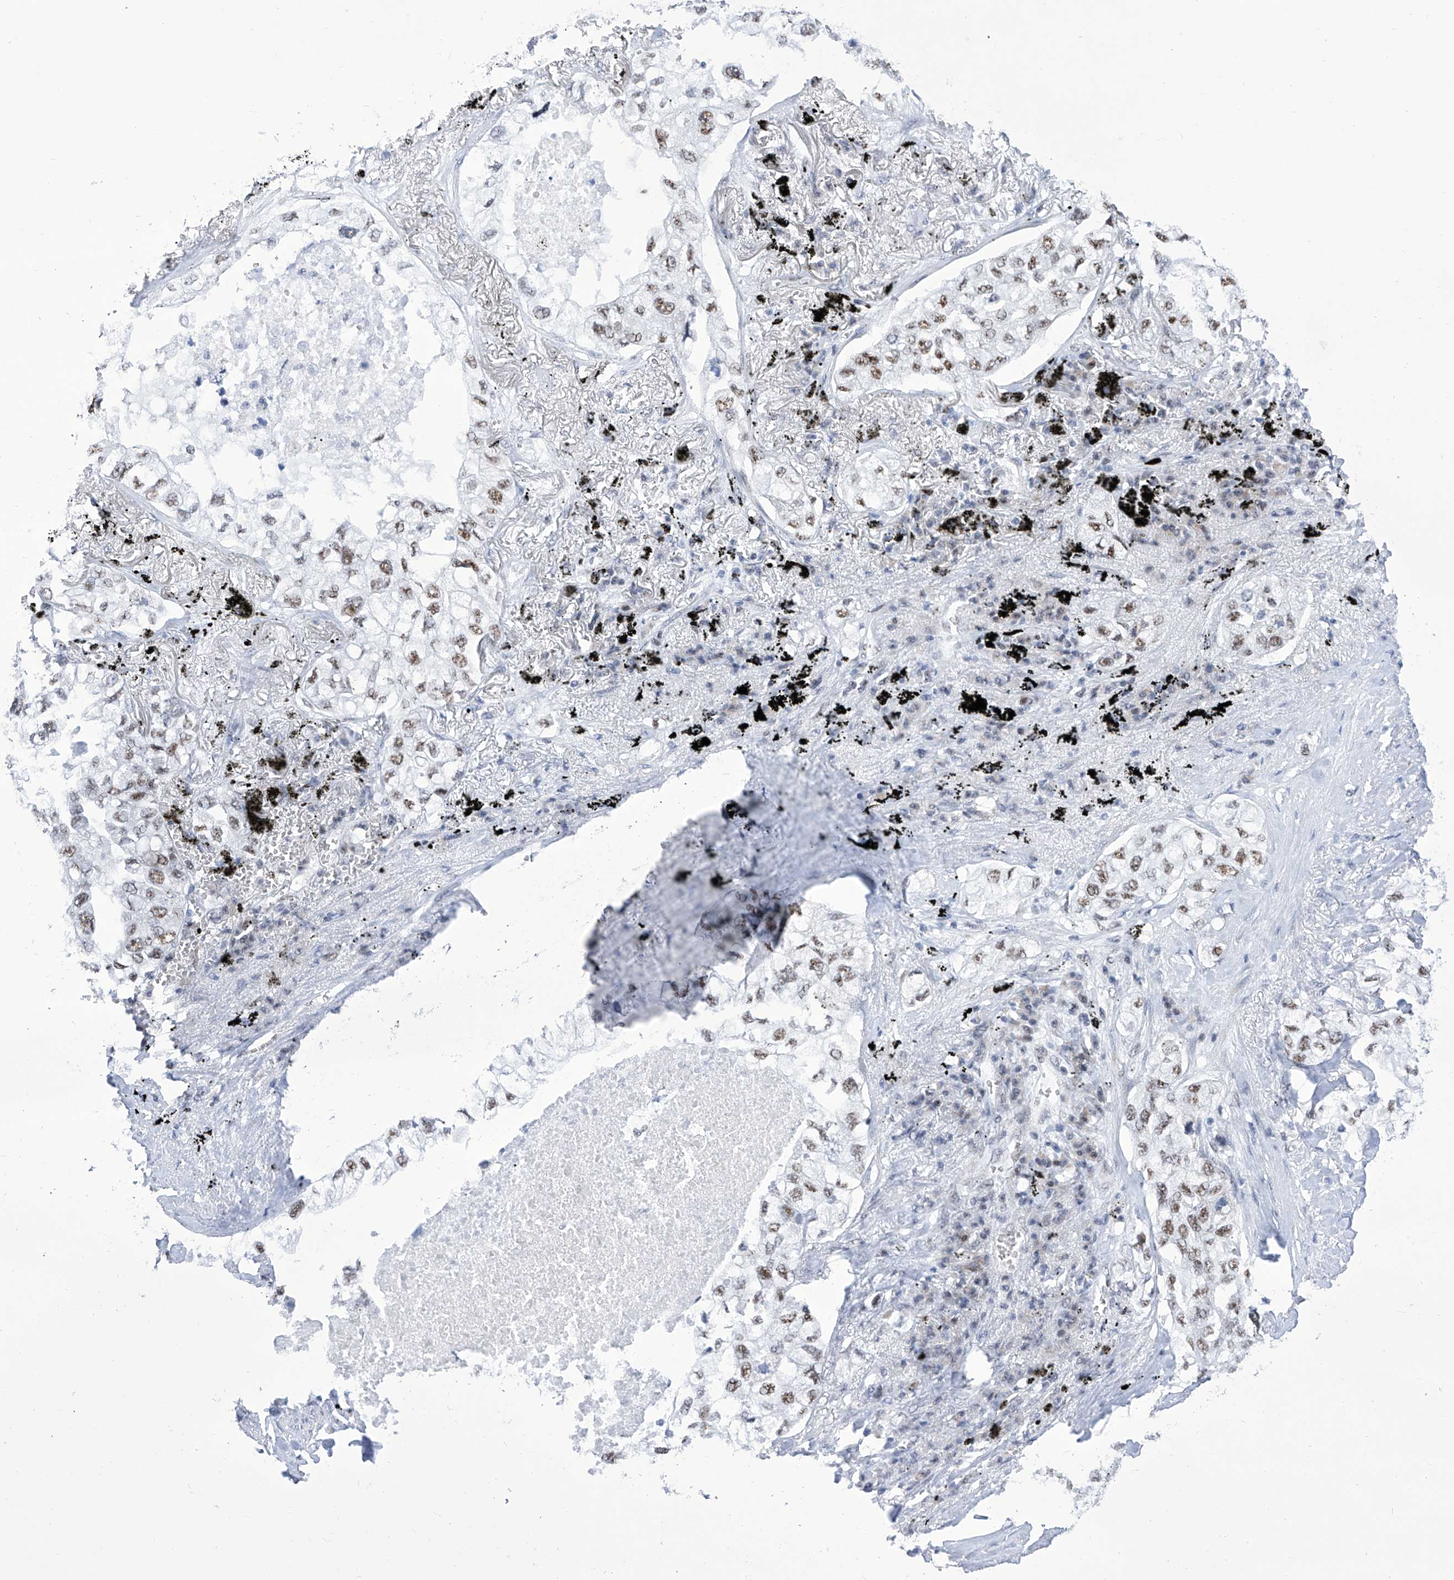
{"staining": {"intensity": "moderate", "quantity": ">75%", "location": "nuclear"}, "tissue": "lung cancer", "cell_type": "Tumor cells", "image_type": "cancer", "snomed": [{"axis": "morphology", "description": "Adenocarcinoma, NOS"}, {"axis": "topography", "description": "Lung"}], "caption": "A brown stain shows moderate nuclear expression of a protein in human lung cancer tumor cells.", "gene": "SART1", "patient": {"sex": "male", "age": 65}}